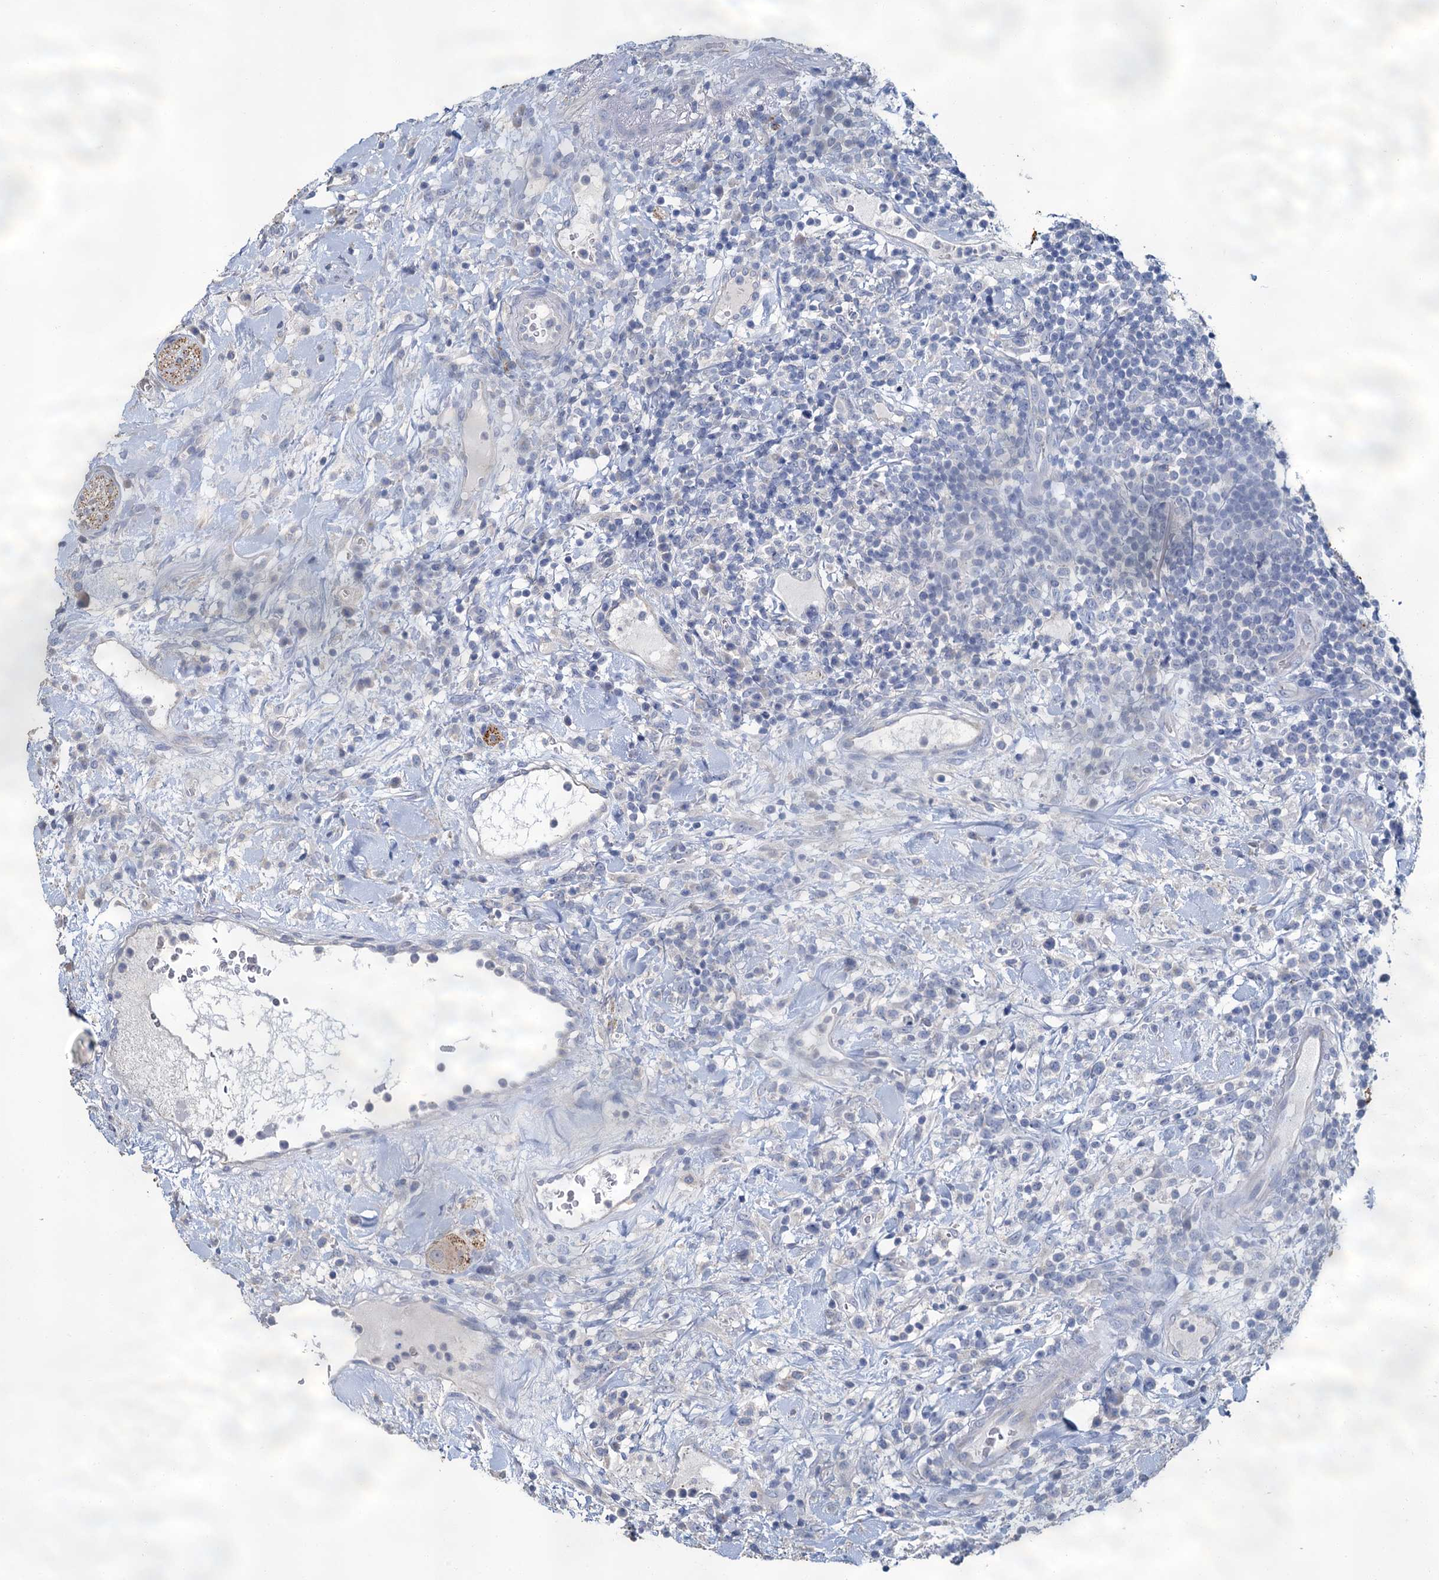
{"staining": {"intensity": "negative", "quantity": "none", "location": "none"}, "tissue": "lymphoma", "cell_type": "Tumor cells", "image_type": "cancer", "snomed": [{"axis": "morphology", "description": "Malignant lymphoma, non-Hodgkin's type, High grade"}, {"axis": "topography", "description": "Colon"}], "caption": "Tumor cells are negative for protein expression in human lymphoma.", "gene": "SNCB", "patient": {"sex": "female", "age": 53}}